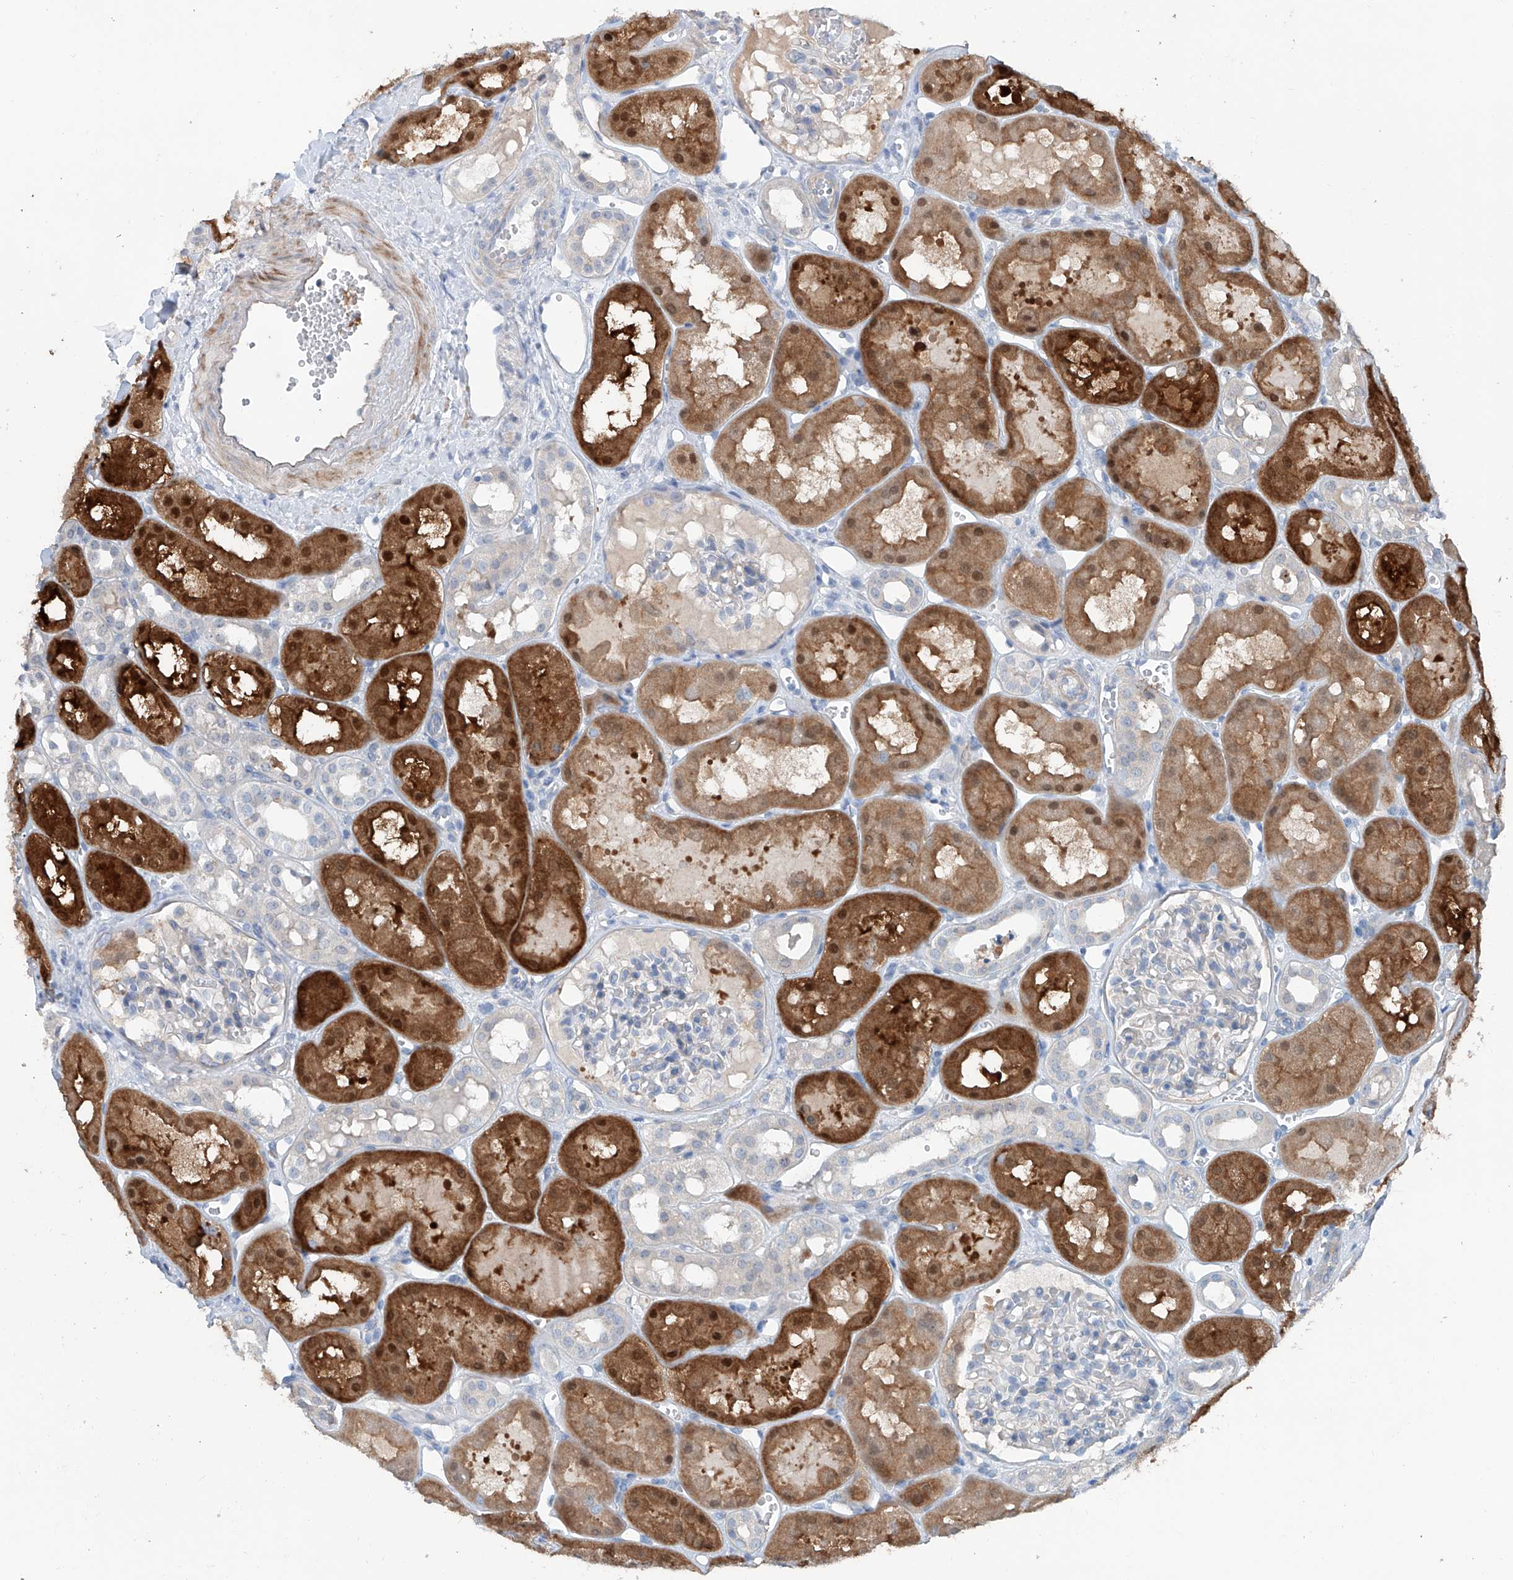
{"staining": {"intensity": "negative", "quantity": "none", "location": "none"}, "tissue": "kidney", "cell_type": "Cells in glomeruli", "image_type": "normal", "snomed": [{"axis": "morphology", "description": "Normal tissue, NOS"}, {"axis": "topography", "description": "Kidney"}], "caption": "A high-resolution micrograph shows immunohistochemistry staining of normal kidney, which shows no significant positivity in cells in glomeruli.", "gene": "ANKRD34A", "patient": {"sex": "male", "age": 16}}